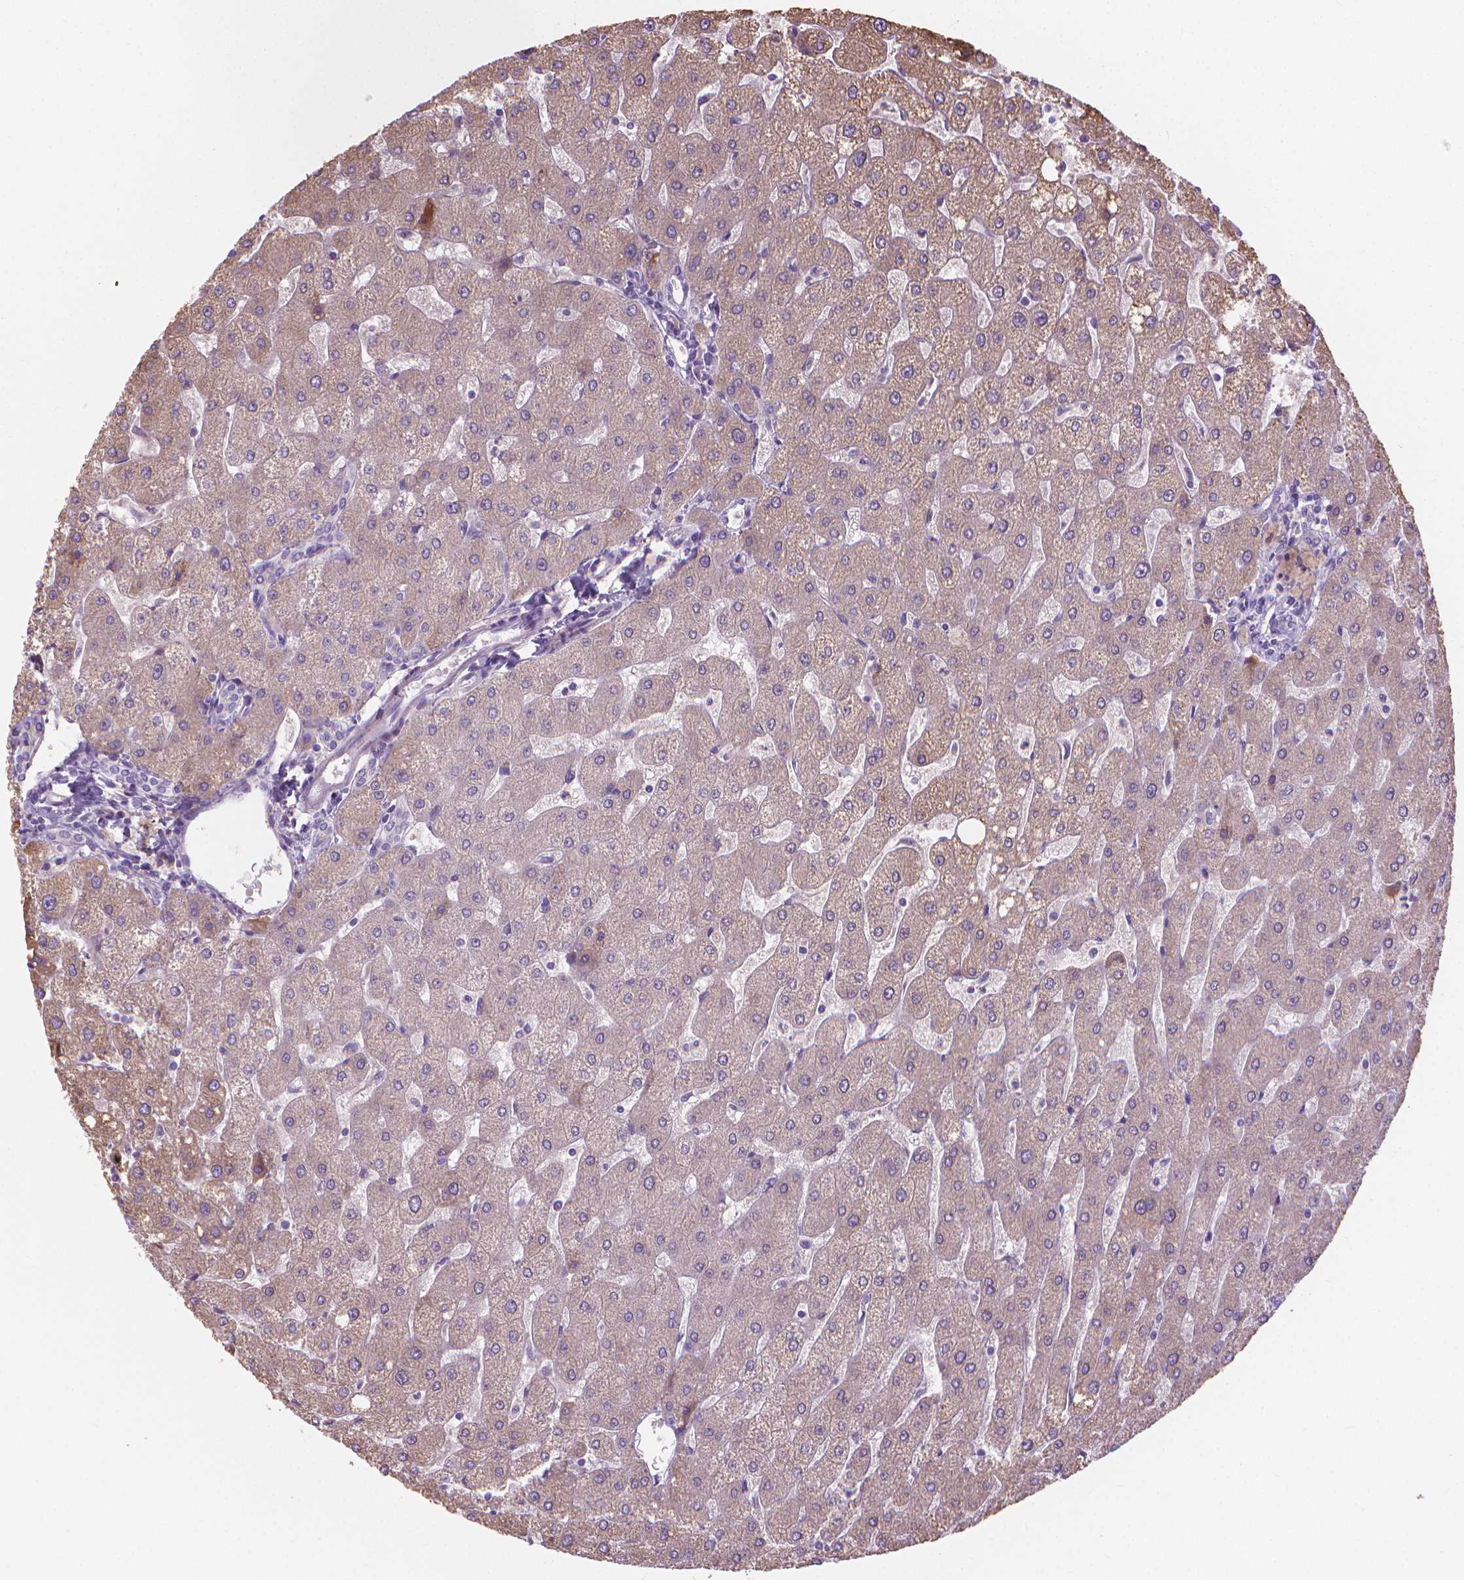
{"staining": {"intensity": "negative", "quantity": "none", "location": "none"}, "tissue": "liver", "cell_type": "Cholangiocytes", "image_type": "normal", "snomed": [{"axis": "morphology", "description": "Normal tissue, NOS"}, {"axis": "topography", "description": "Liver"}], "caption": "High magnification brightfield microscopy of unremarkable liver stained with DAB (brown) and counterstained with hematoxylin (blue): cholangiocytes show no significant staining.", "gene": "CABCOCO1", "patient": {"sex": "male", "age": 67}}